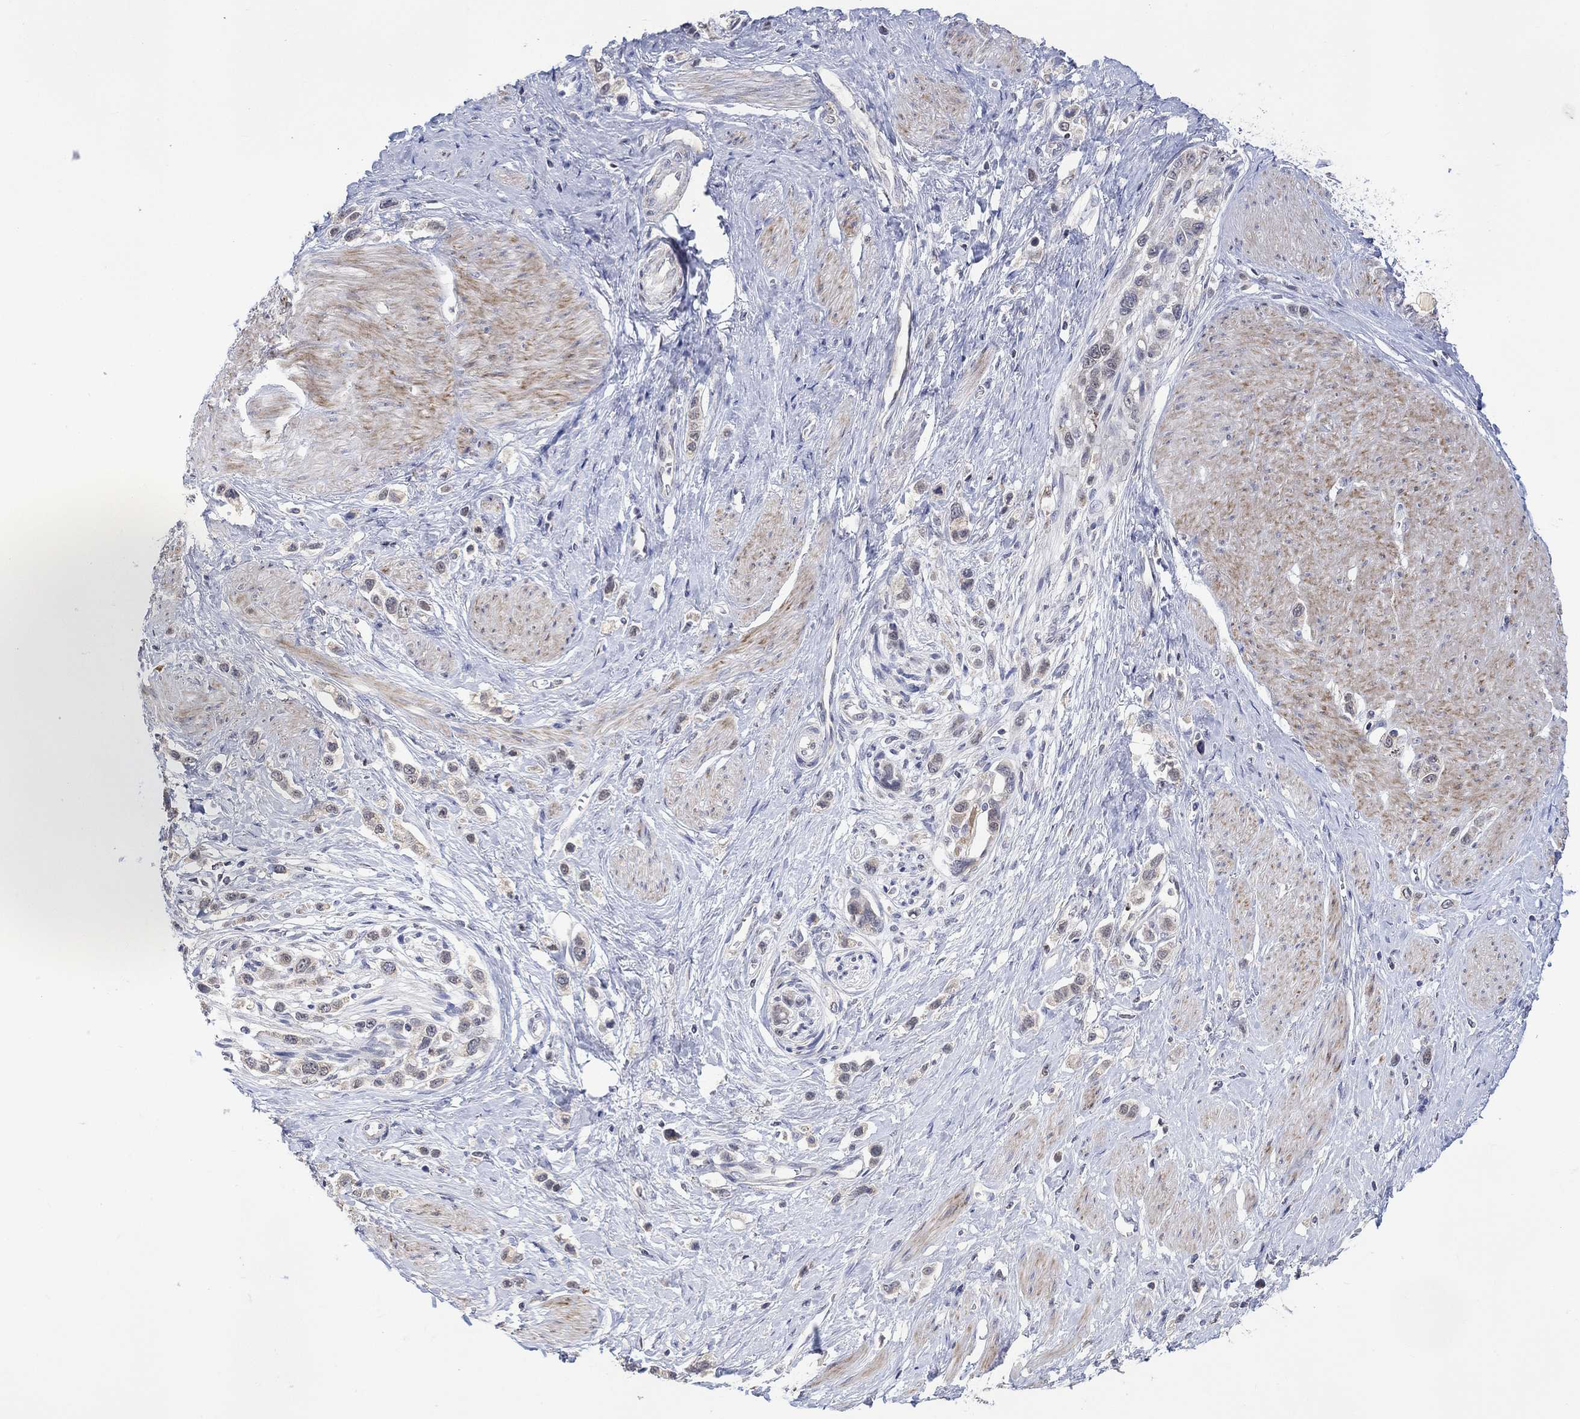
{"staining": {"intensity": "negative", "quantity": "none", "location": "none"}, "tissue": "stomach cancer", "cell_type": "Tumor cells", "image_type": "cancer", "snomed": [{"axis": "morphology", "description": "Normal tissue, NOS"}, {"axis": "morphology", "description": "Adenocarcinoma, NOS"}, {"axis": "morphology", "description": "Adenocarcinoma, High grade"}, {"axis": "topography", "description": "Stomach, upper"}, {"axis": "topography", "description": "Stomach"}], "caption": "An immunohistochemistry histopathology image of adenocarcinoma (stomach) is shown. There is no staining in tumor cells of adenocarcinoma (stomach).", "gene": "SLC48A1", "patient": {"sex": "female", "age": 65}}